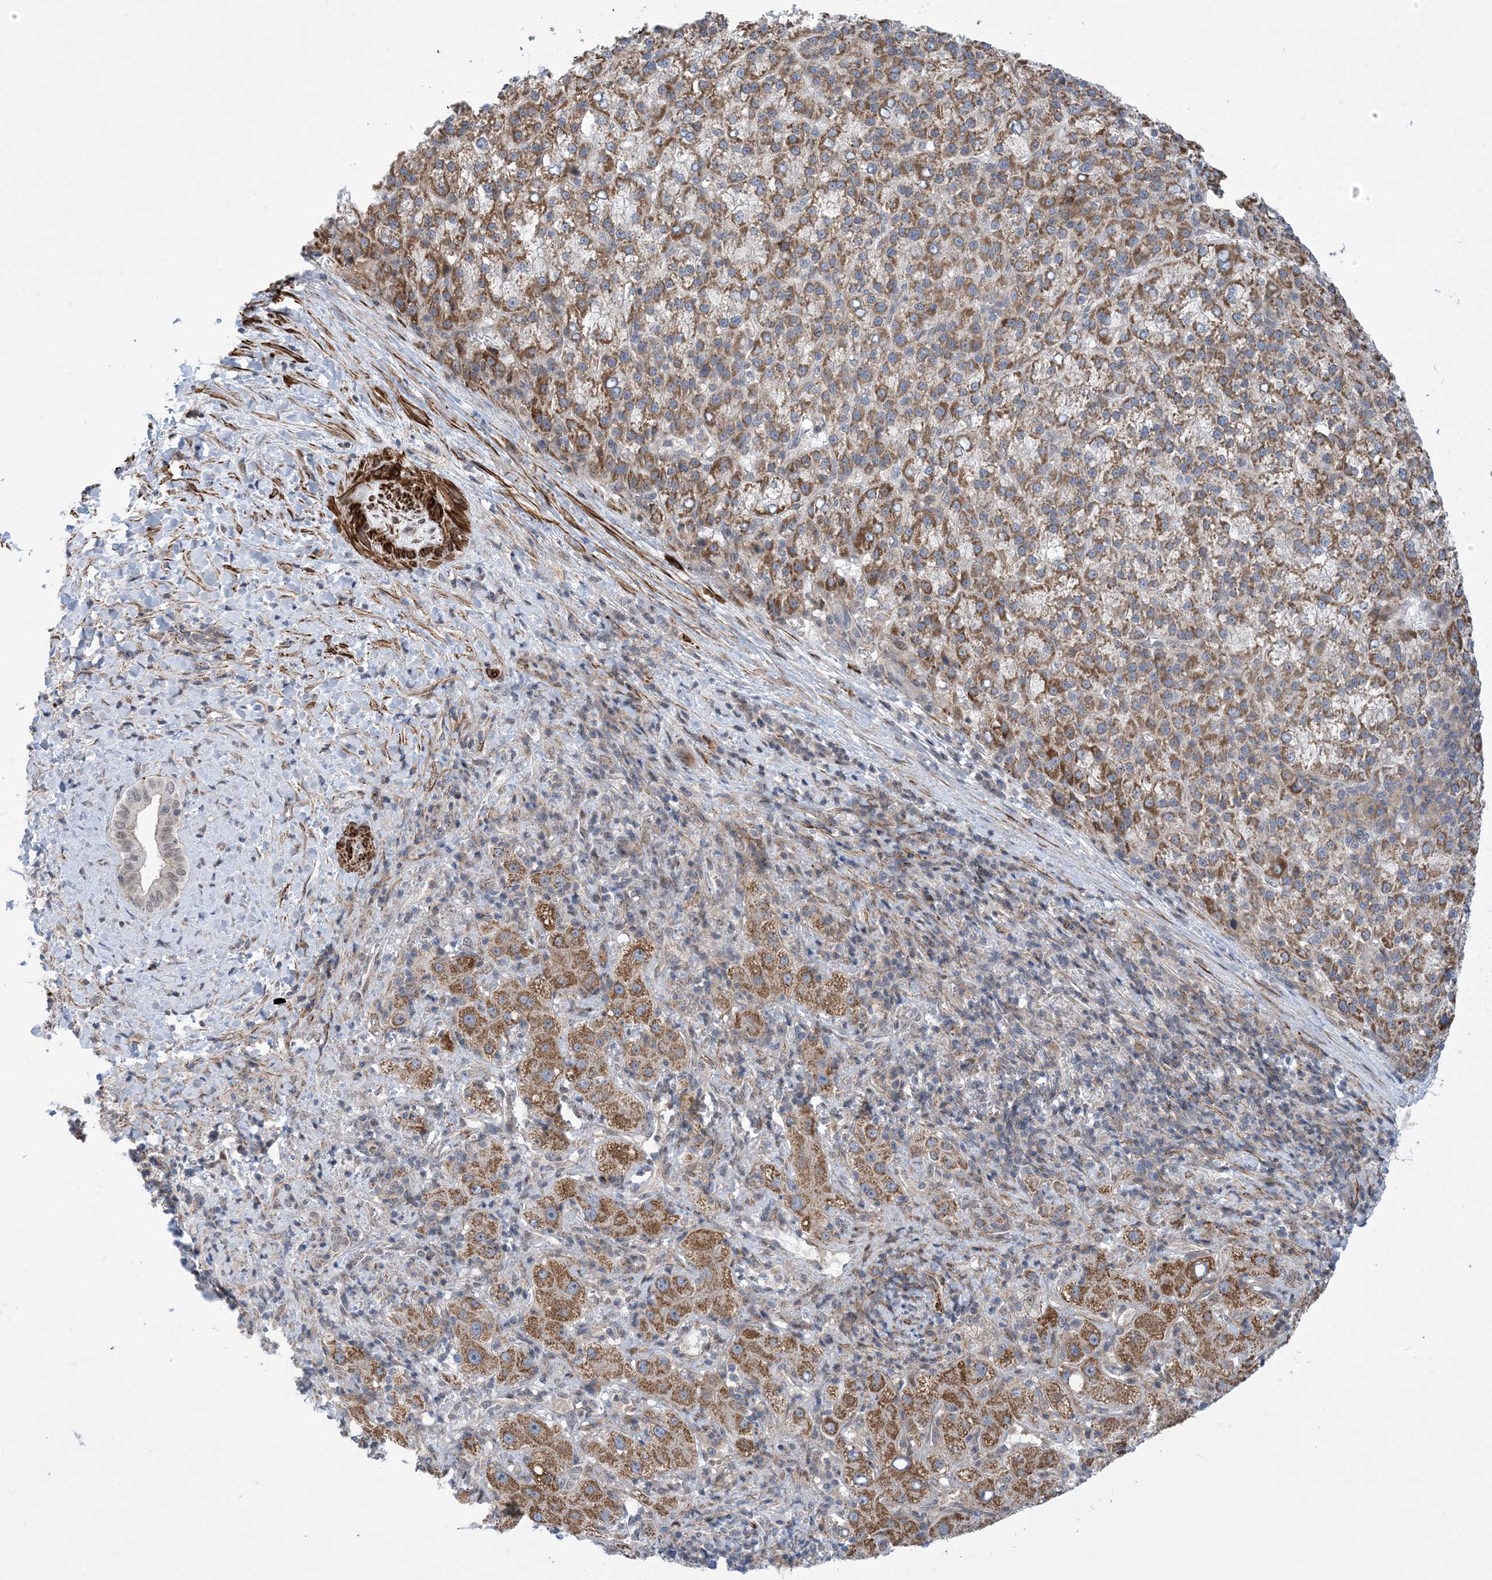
{"staining": {"intensity": "moderate", "quantity": ">75%", "location": "cytoplasmic/membranous"}, "tissue": "liver cancer", "cell_type": "Tumor cells", "image_type": "cancer", "snomed": [{"axis": "morphology", "description": "Carcinoma, Hepatocellular, NOS"}, {"axis": "topography", "description": "Liver"}], "caption": "IHC (DAB) staining of human liver hepatocellular carcinoma demonstrates moderate cytoplasmic/membranous protein expression in approximately >75% of tumor cells.", "gene": "ZNF8", "patient": {"sex": "female", "age": 58}}